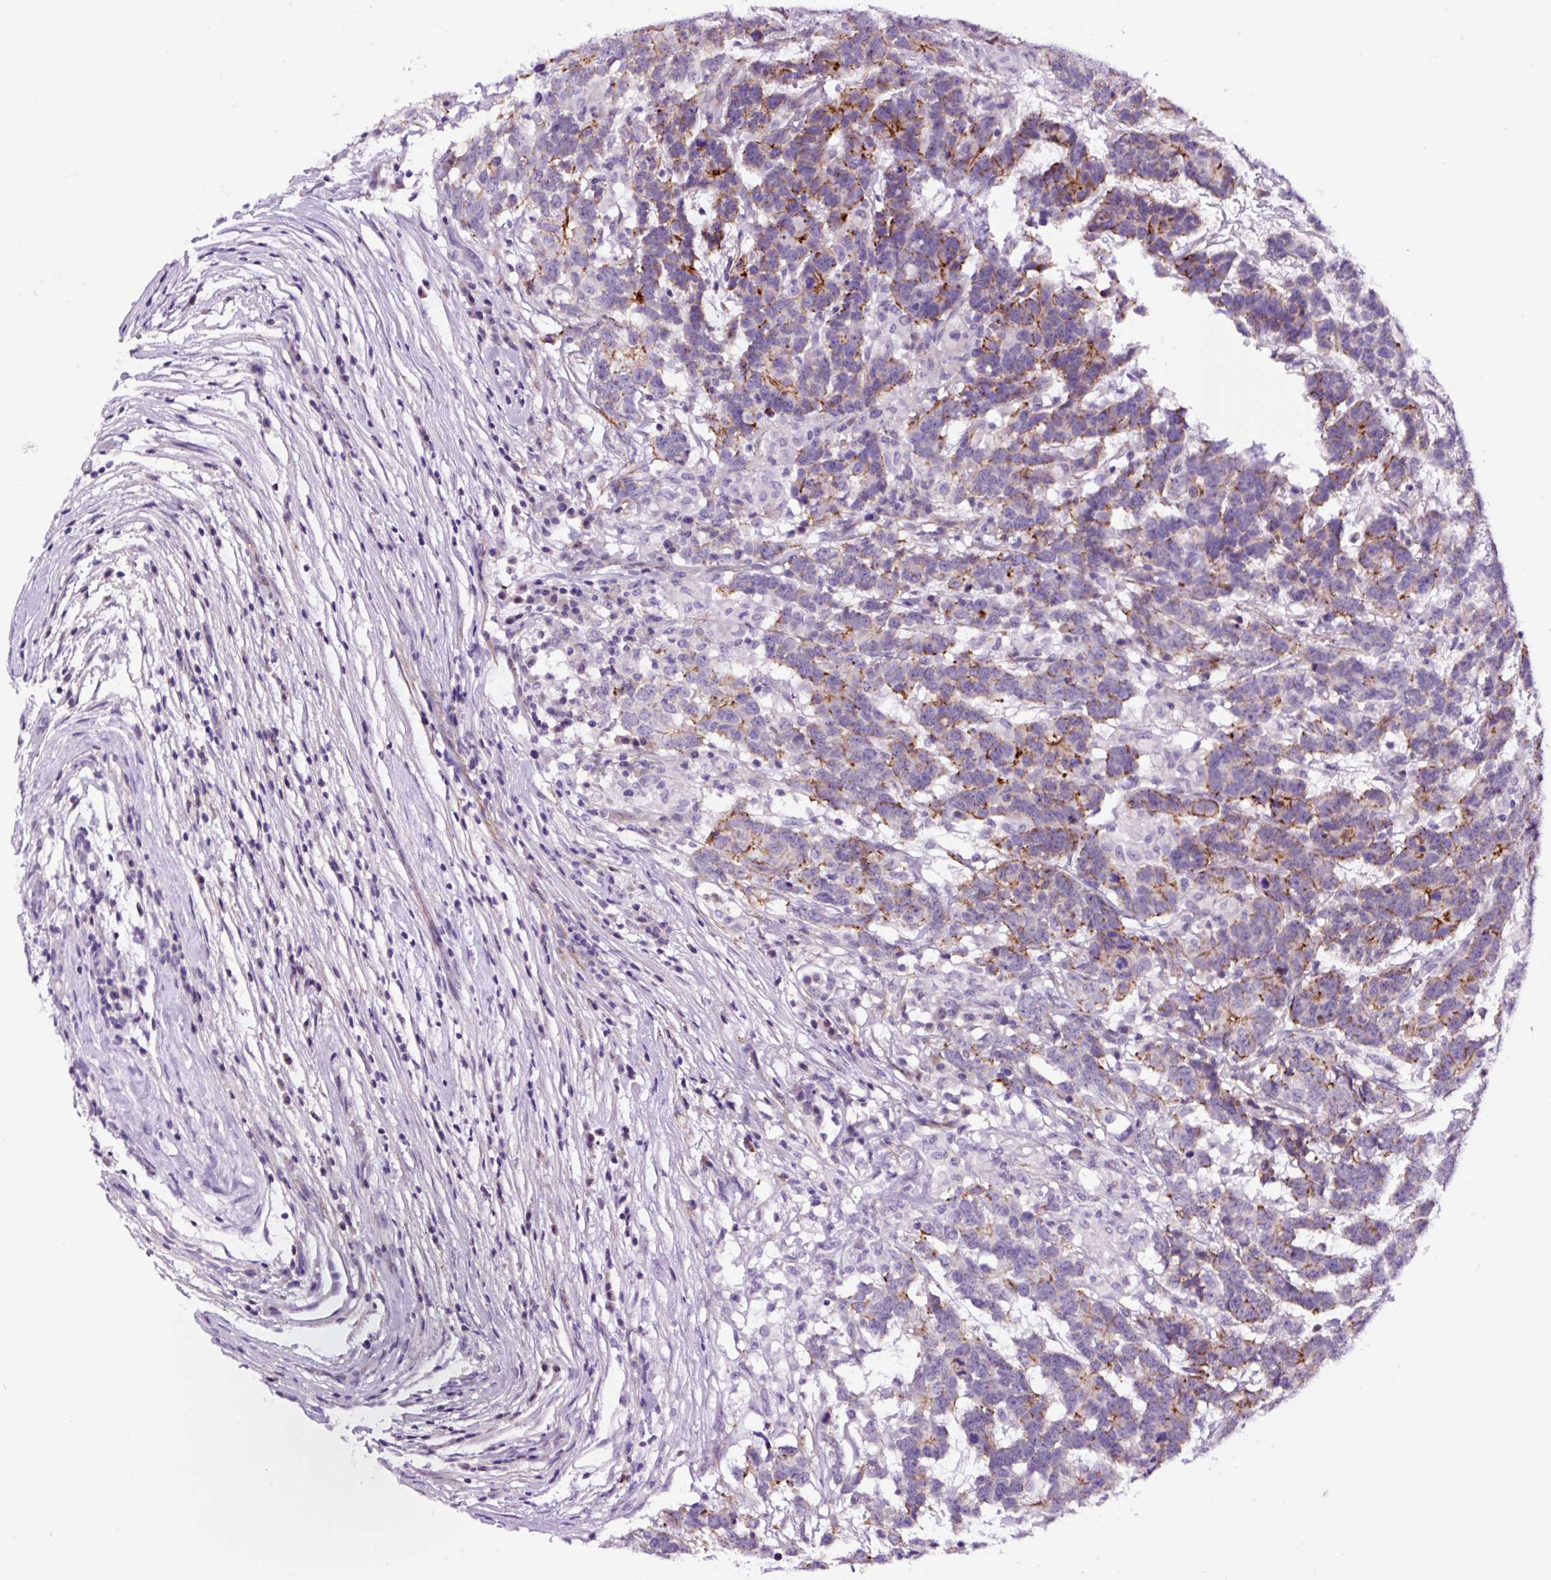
{"staining": {"intensity": "moderate", "quantity": "<25%", "location": "cytoplasmic/membranous"}, "tissue": "testis cancer", "cell_type": "Tumor cells", "image_type": "cancer", "snomed": [{"axis": "morphology", "description": "Carcinoma, Embryonal, NOS"}, {"axis": "topography", "description": "Testis"}], "caption": "A photomicrograph showing moderate cytoplasmic/membranous positivity in about <25% of tumor cells in testis cancer (embryonal carcinoma), as visualized by brown immunohistochemical staining.", "gene": "TAFA3", "patient": {"sex": "male", "age": 26}}